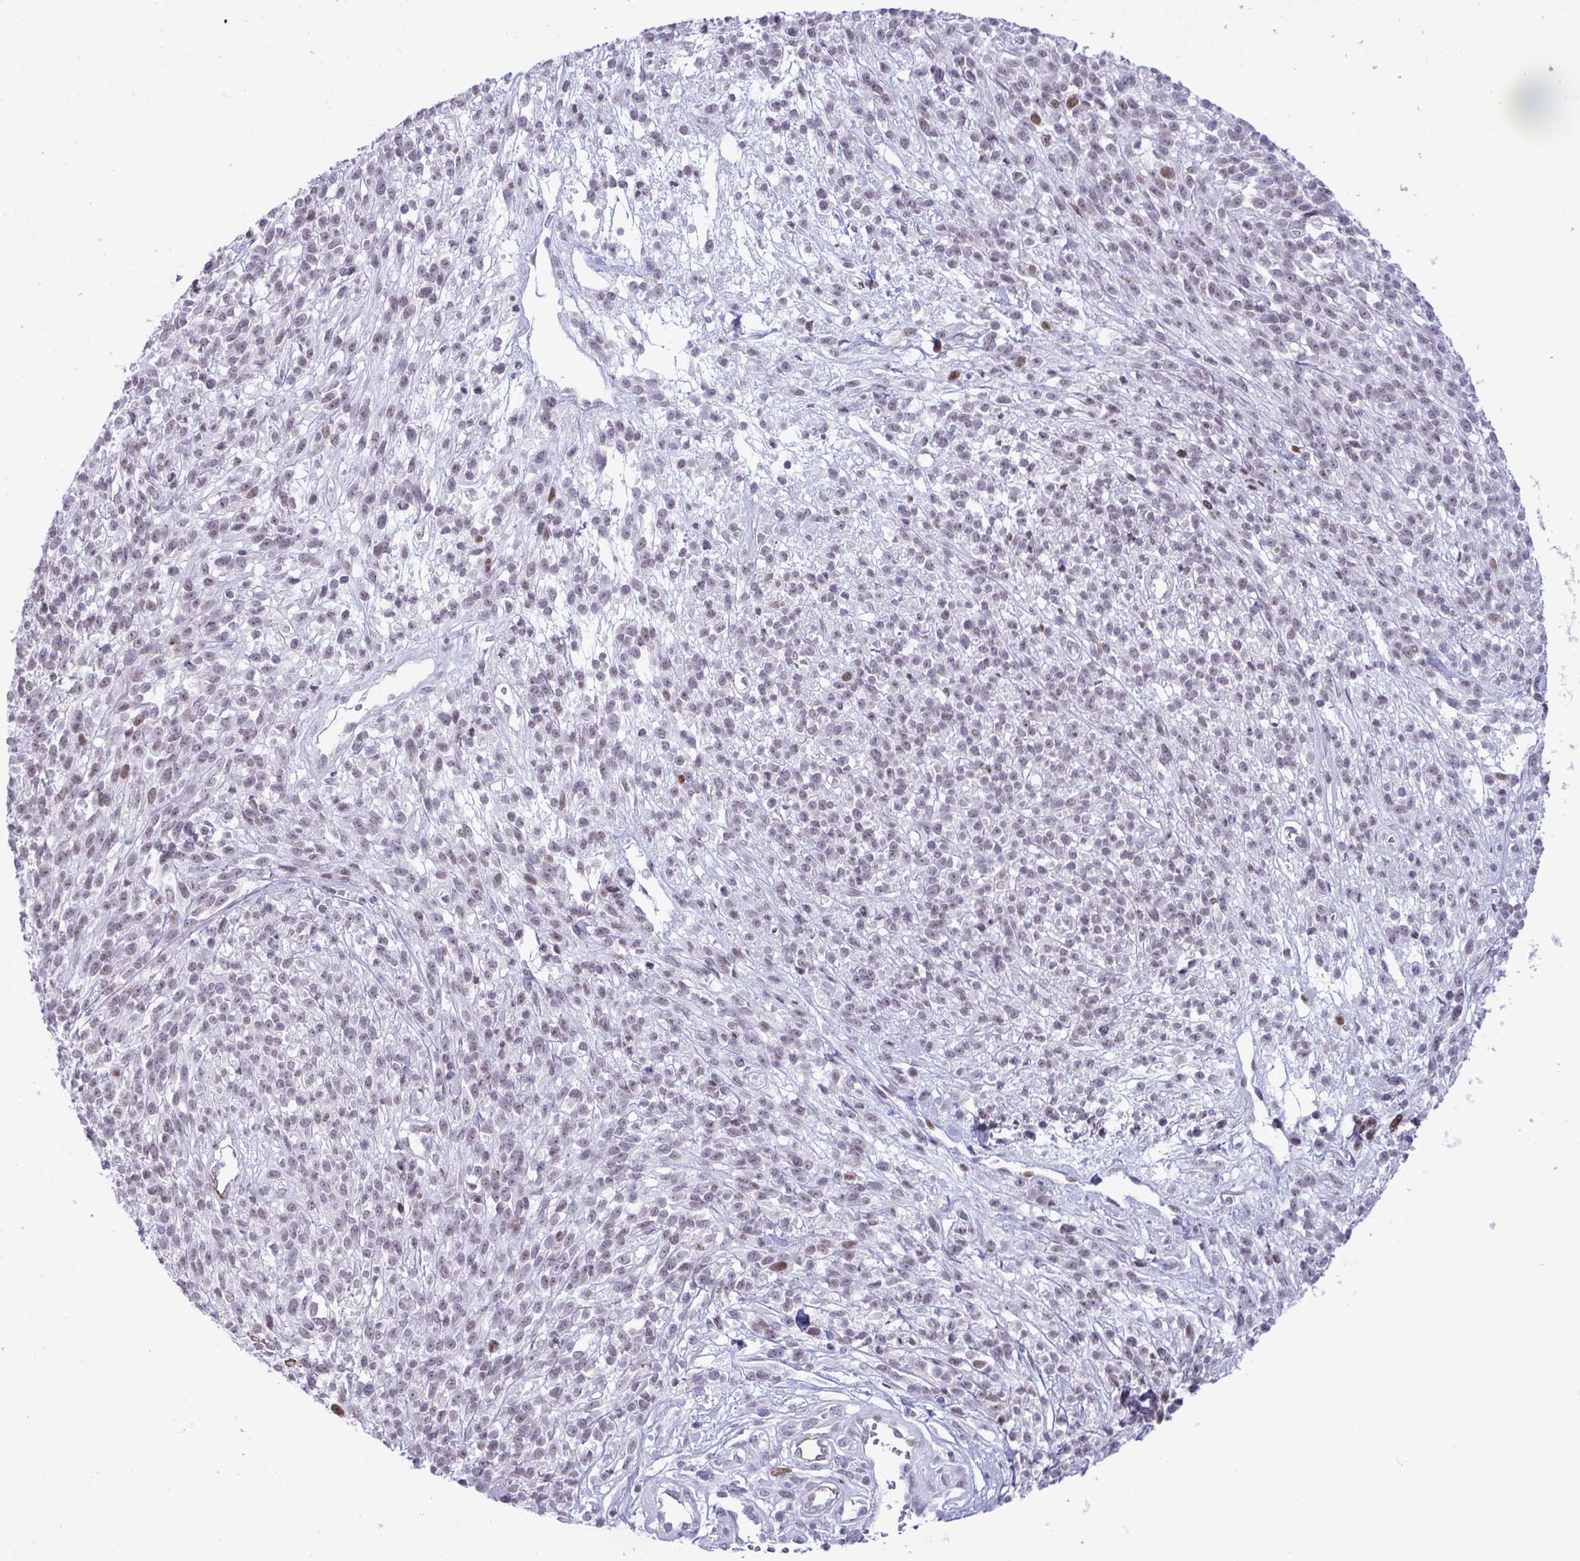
{"staining": {"intensity": "weak", "quantity": ">75%", "location": "nuclear"}, "tissue": "melanoma", "cell_type": "Tumor cells", "image_type": "cancer", "snomed": [{"axis": "morphology", "description": "Malignant melanoma, NOS"}, {"axis": "topography", "description": "Skin"}, {"axis": "topography", "description": "Skin of trunk"}], "caption": "The histopathology image shows staining of malignant melanoma, revealing weak nuclear protein staining (brown color) within tumor cells. Using DAB (brown) and hematoxylin (blue) stains, captured at high magnification using brightfield microscopy.", "gene": "ZFHX3", "patient": {"sex": "male", "age": 74}}